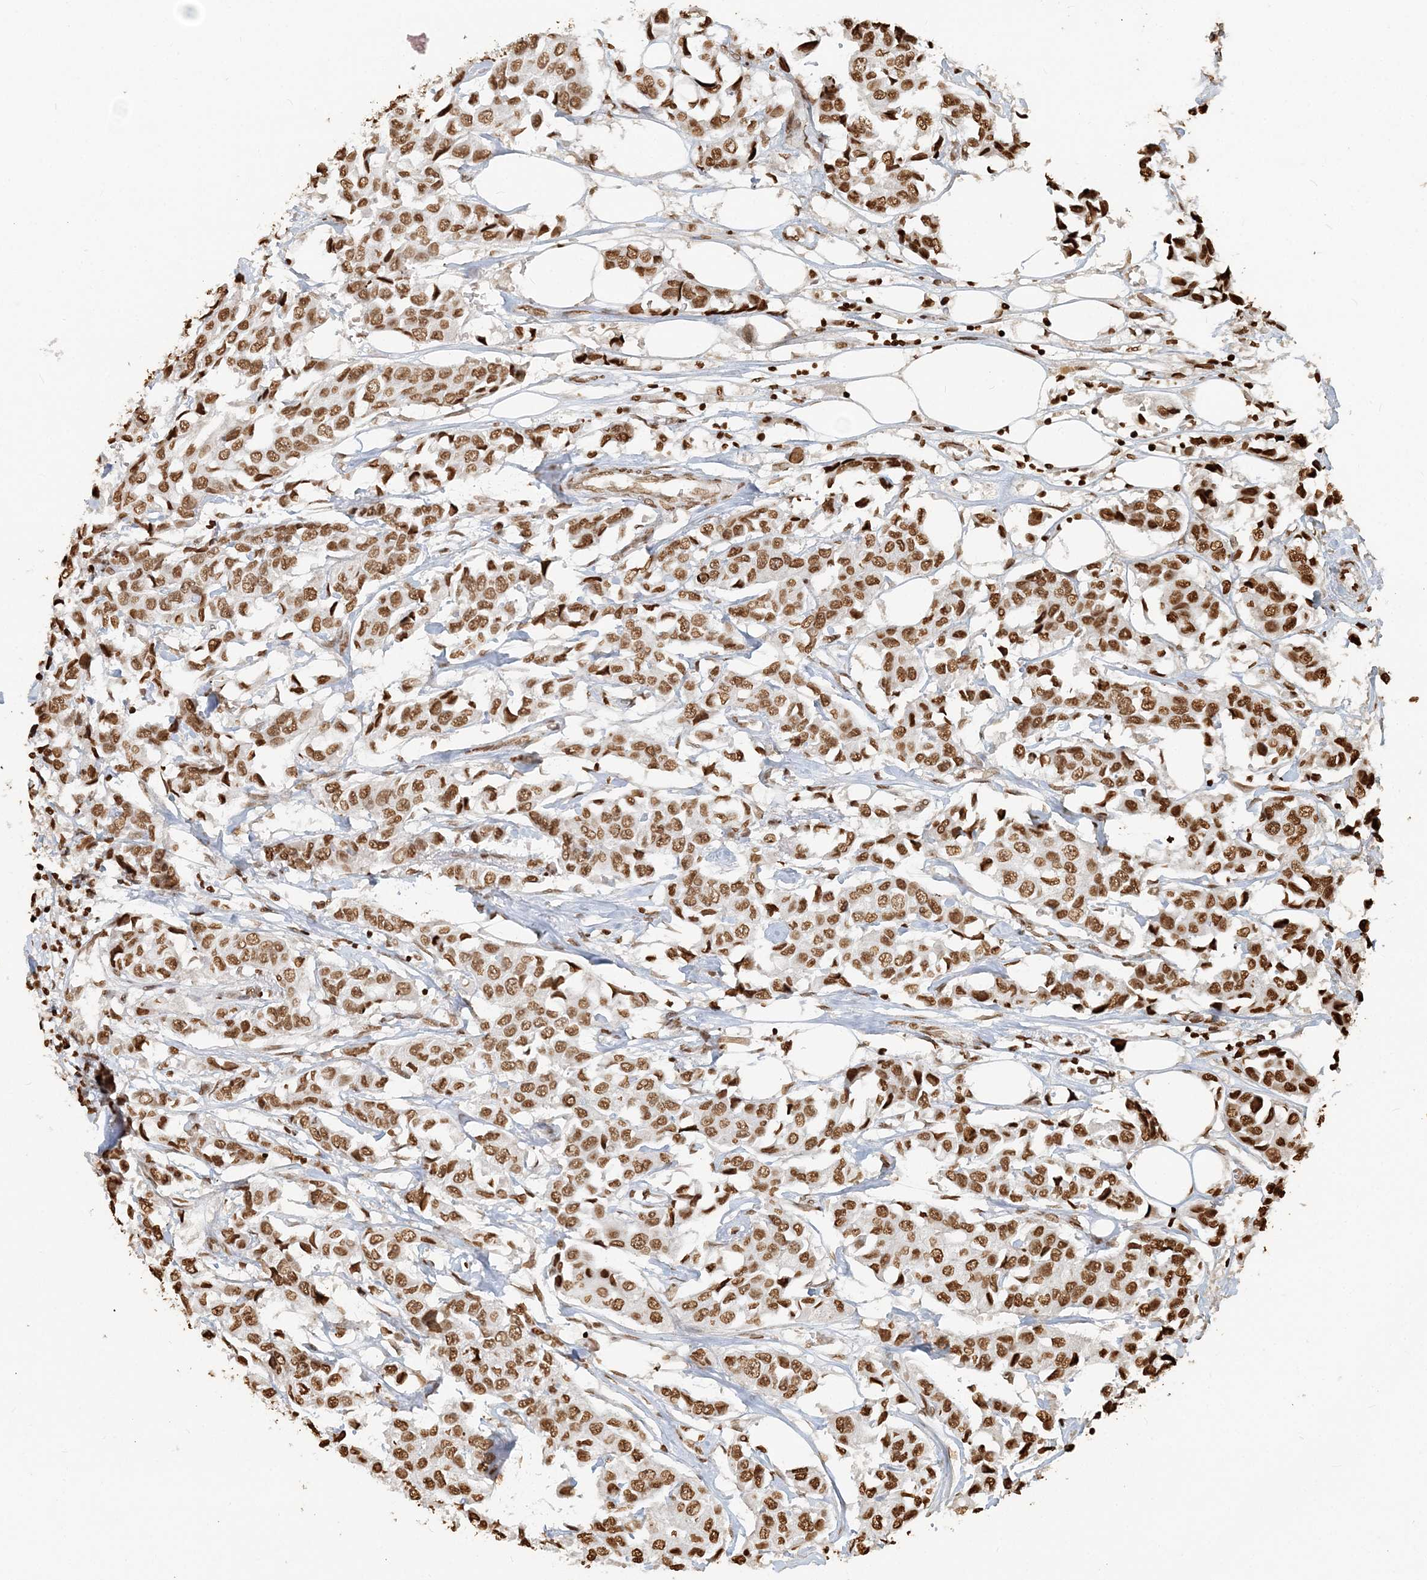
{"staining": {"intensity": "moderate", "quantity": ">75%", "location": "nuclear"}, "tissue": "breast cancer", "cell_type": "Tumor cells", "image_type": "cancer", "snomed": [{"axis": "morphology", "description": "Duct carcinoma"}, {"axis": "topography", "description": "Breast"}], "caption": "Immunohistochemical staining of human infiltrating ductal carcinoma (breast) shows medium levels of moderate nuclear protein expression in approximately >75% of tumor cells.", "gene": "H3-3B", "patient": {"sex": "female", "age": 80}}